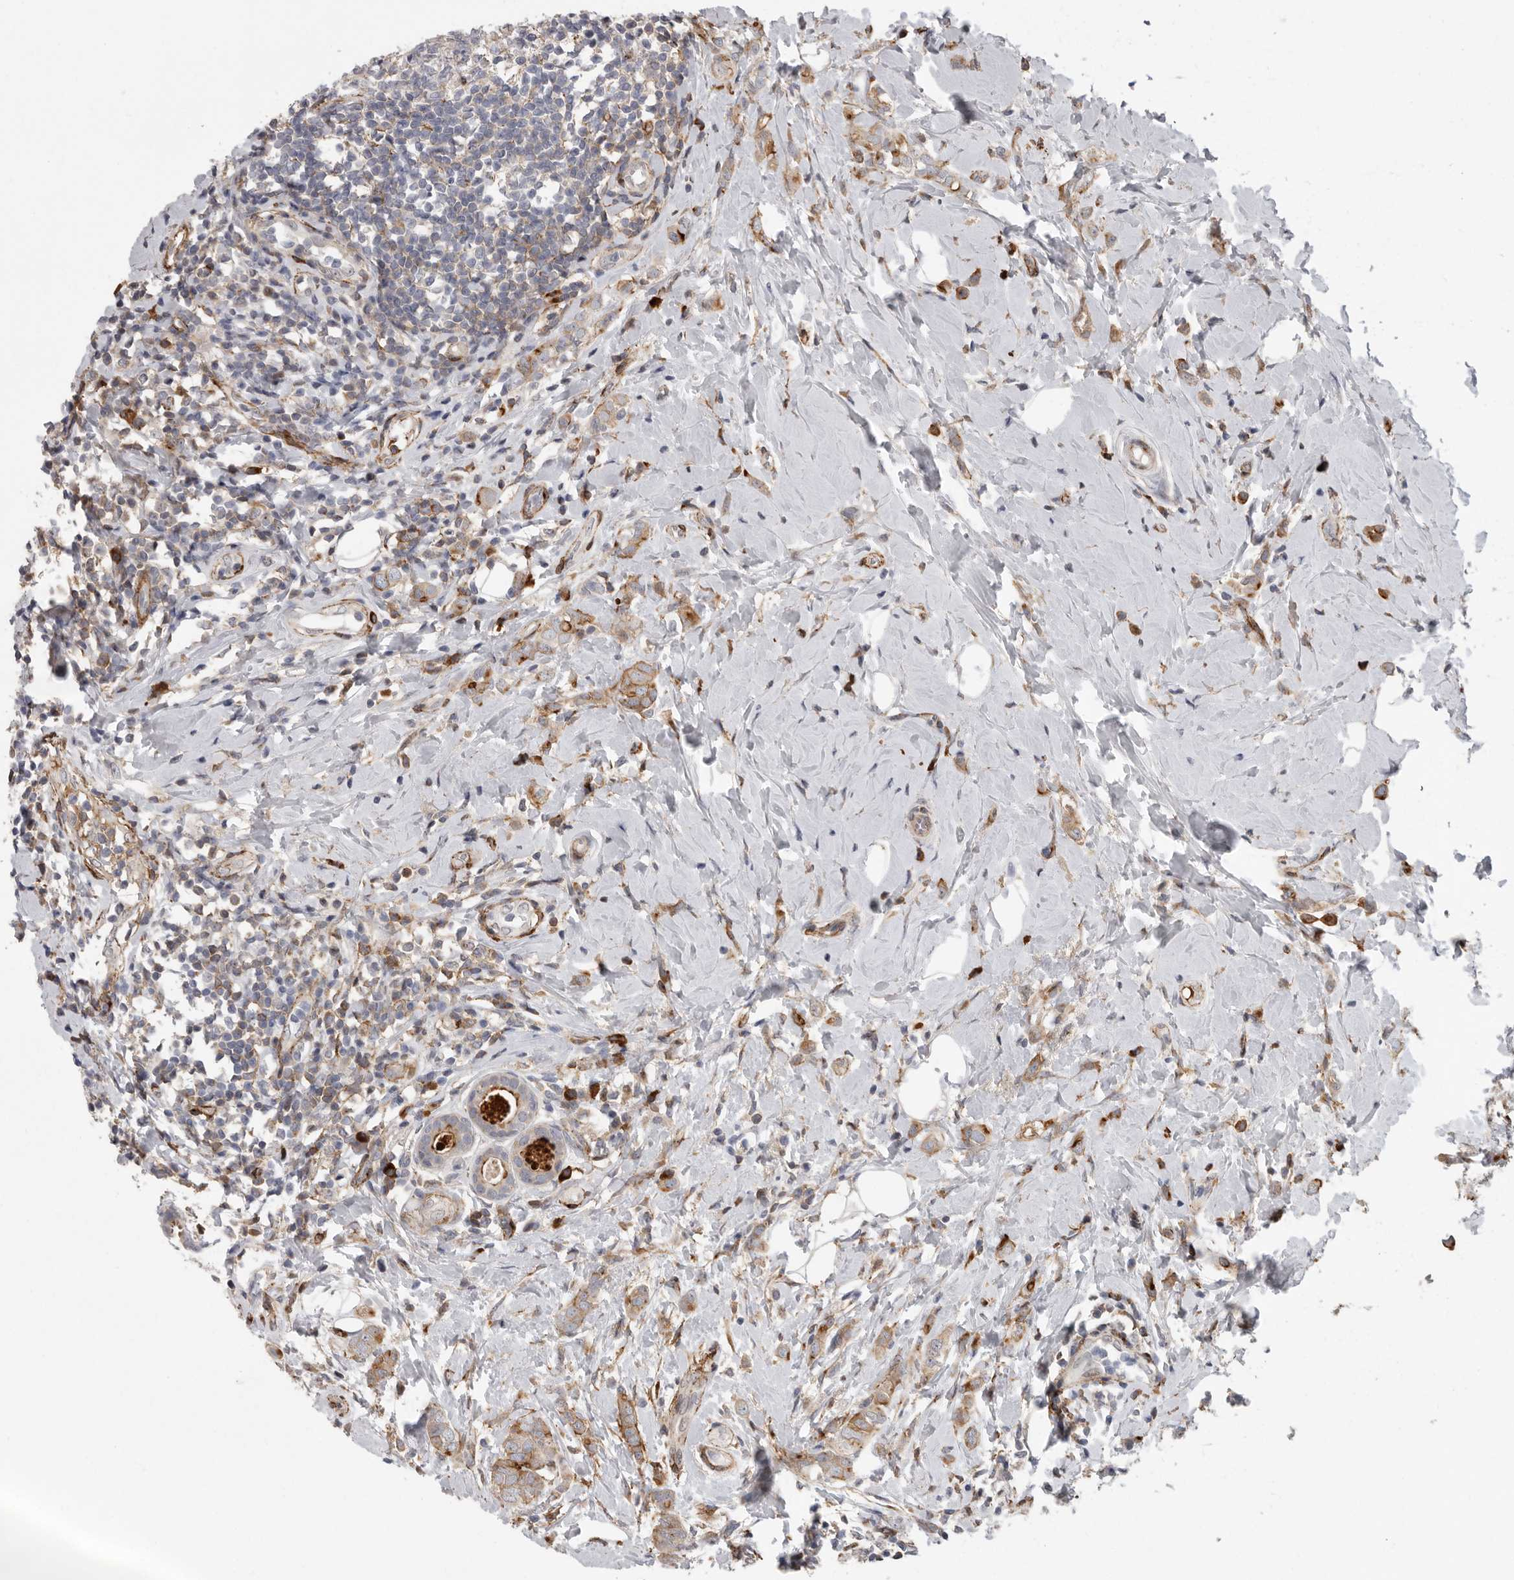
{"staining": {"intensity": "moderate", "quantity": ">75%", "location": "cytoplasmic/membranous"}, "tissue": "breast cancer", "cell_type": "Tumor cells", "image_type": "cancer", "snomed": [{"axis": "morphology", "description": "Lobular carcinoma"}, {"axis": "topography", "description": "Breast"}], "caption": "Moderate cytoplasmic/membranous protein expression is seen in approximately >75% of tumor cells in breast lobular carcinoma.", "gene": "ATXN3L", "patient": {"sex": "female", "age": 47}}